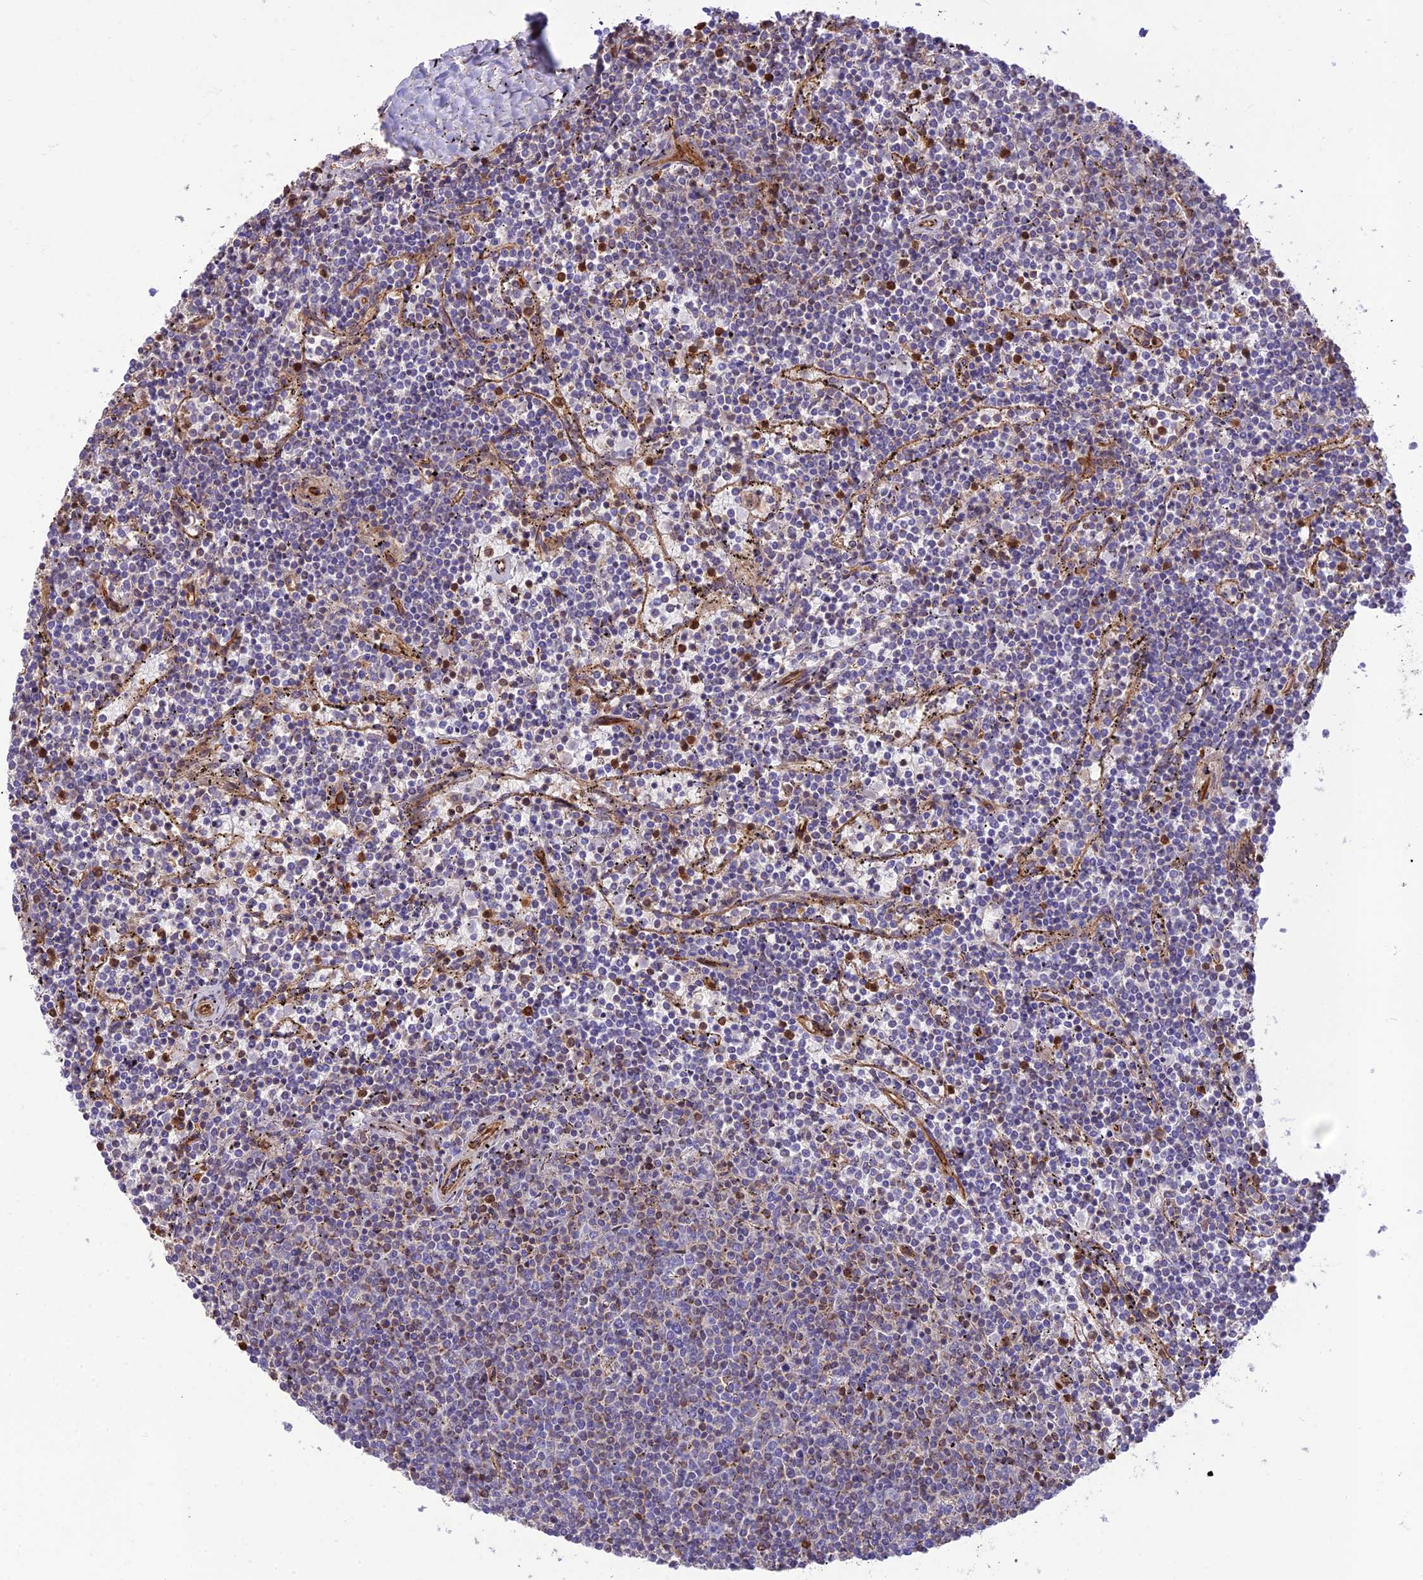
{"staining": {"intensity": "negative", "quantity": "none", "location": "none"}, "tissue": "lymphoma", "cell_type": "Tumor cells", "image_type": "cancer", "snomed": [{"axis": "morphology", "description": "Malignant lymphoma, non-Hodgkin's type, Low grade"}, {"axis": "topography", "description": "Spleen"}], "caption": "The histopathology image demonstrates no staining of tumor cells in lymphoma.", "gene": "HPSE2", "patient": {"sex": "female", "age": 50}}